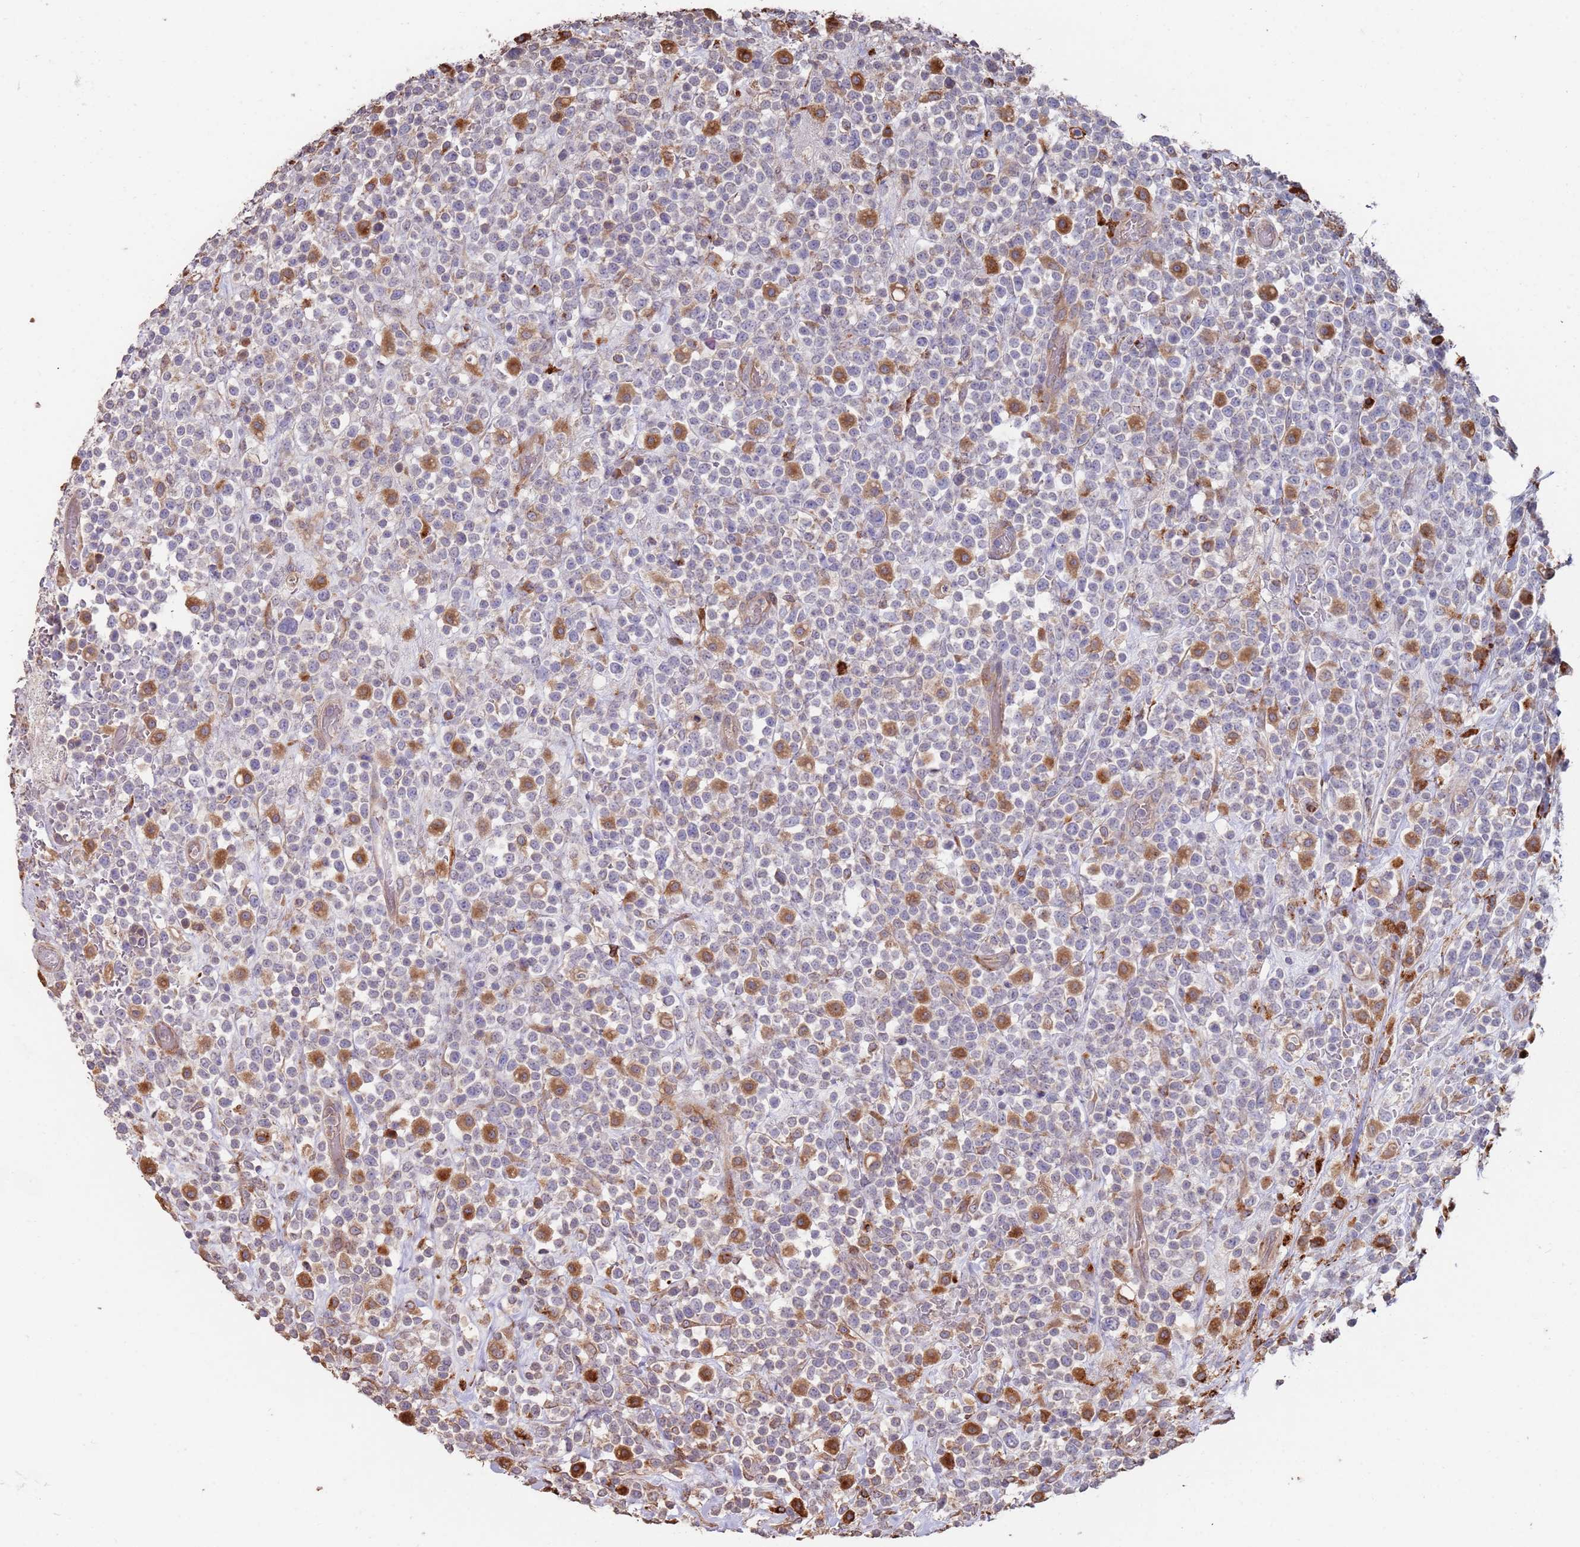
{"staining": {"intensity": "strong", "quantity": "25%-75%", "location": "cytoplasmic/membranous"}, "tissue": "lymphoma", "cell_type": "Tumor cells", "image_type": "cancer", "snomed": [{"axis": "morphology", "description": "Malignant lymphoma, non-Hodgkin's type, High grade"}, {"axis": "topography", "description": "Colon"}], "caption": "Protein staining reveals strong cytoplasmic/membranous staining in approximately 25%-75% of tumor cells in malignant lymphoma, non-Hodgkin's type (high-grade). The staining was performed using DAB to visualize the protein expression in brown, while the nuclei were stained in blue with hematoxylin (Magnification: 20x).", "gene": "LACC1", "patient": {"sex": "female", "age": 53}}